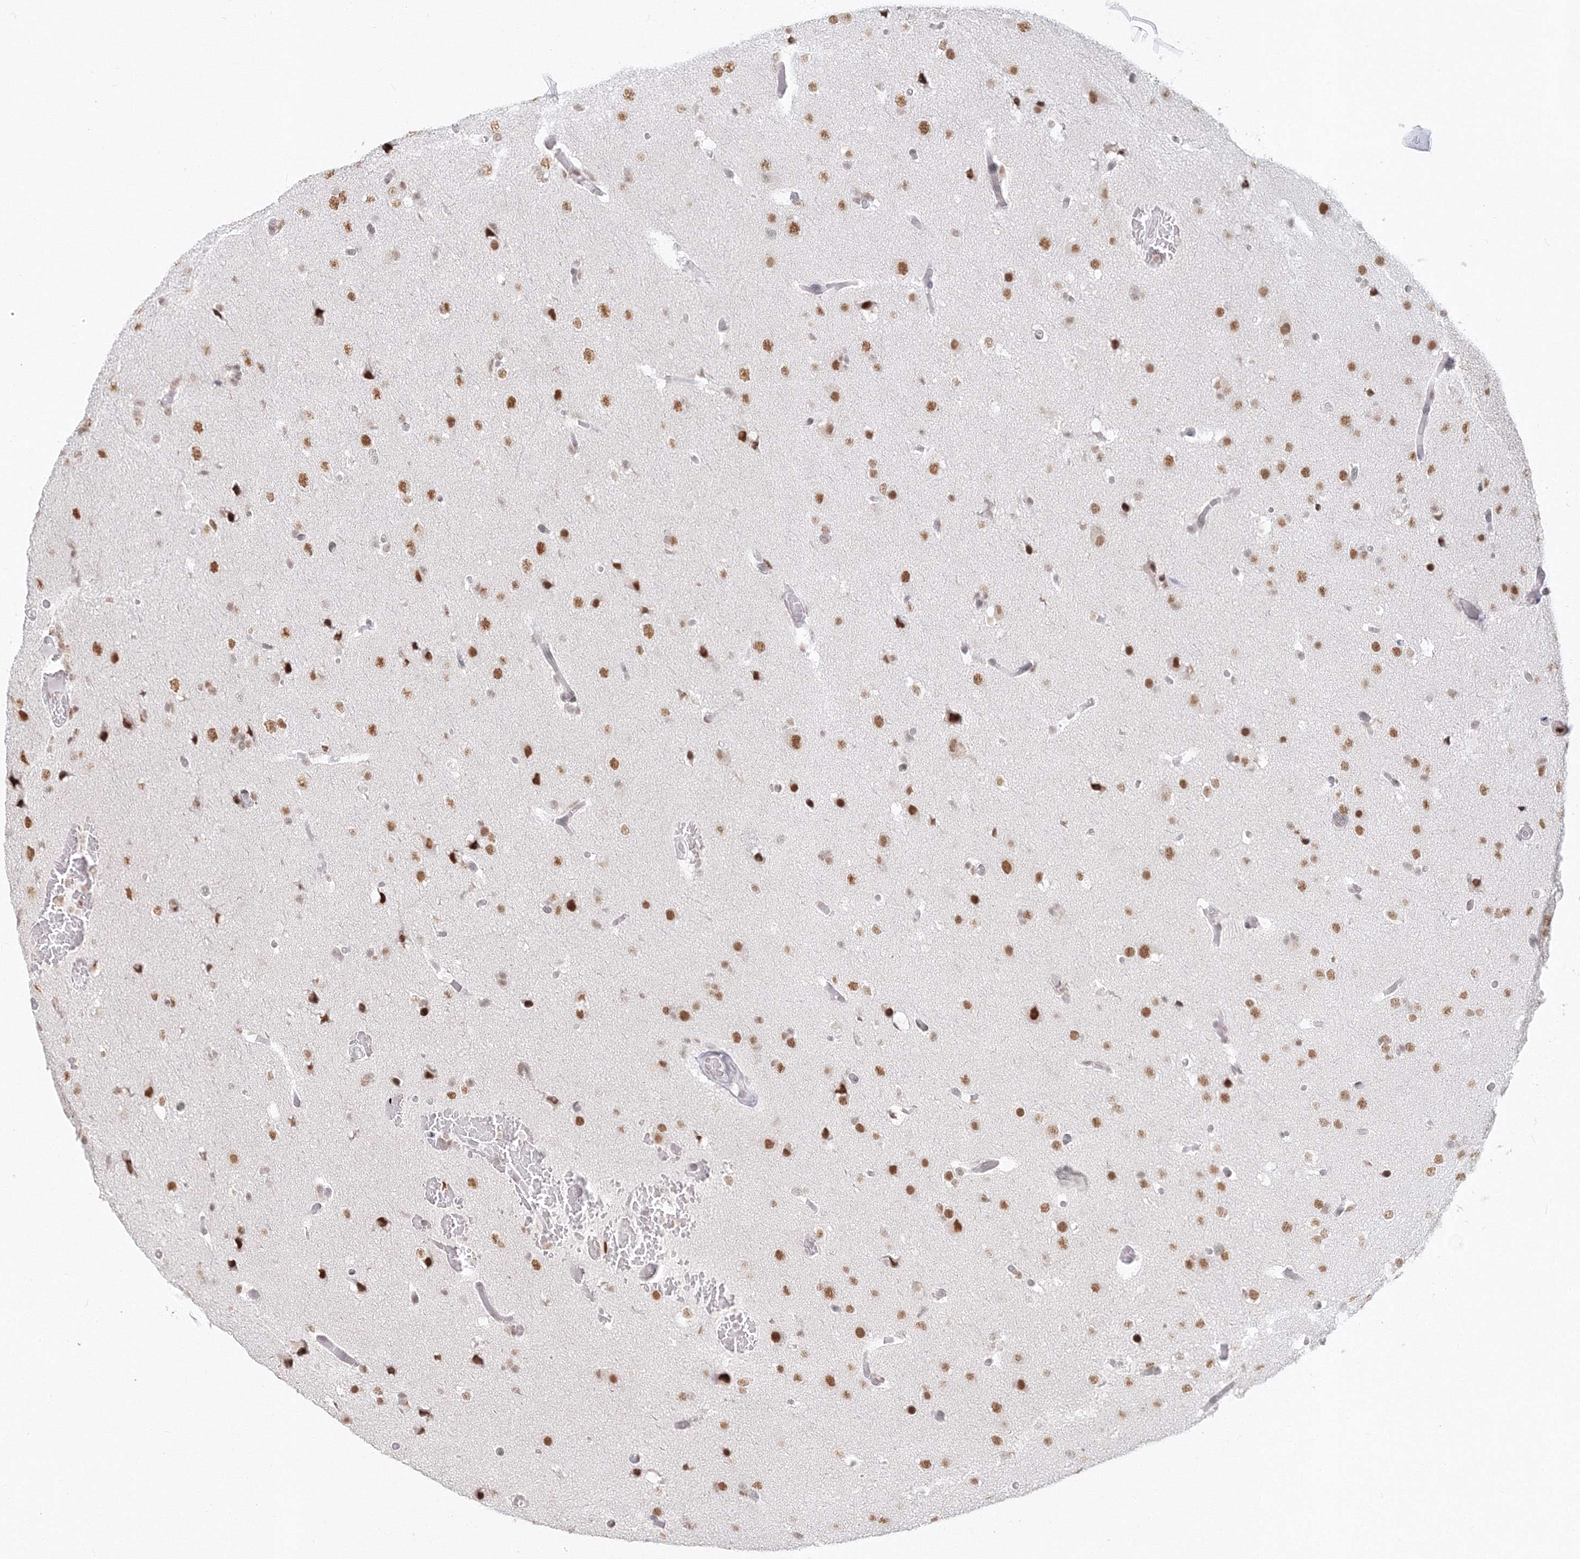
{"staining": {"intensity": "moderate", "quantity": ">75%", "location": "nuclear"}, "tissue": "glioma", "cell_type": "Tumor cells", "image_type": "cancer", "snomed": [{"axis": "morphology", "description": "Glioma, malignant, High grade"}, {"axis": "topography", "description": "Cerebral cortex"}], "caption": "This is an image of immunohistochemistry staining of glioma, which shows moderate staining in the nuclear of tumor cells.", "gene": "PPP4R2", "patient": {"sex": "female", "age": 36}}